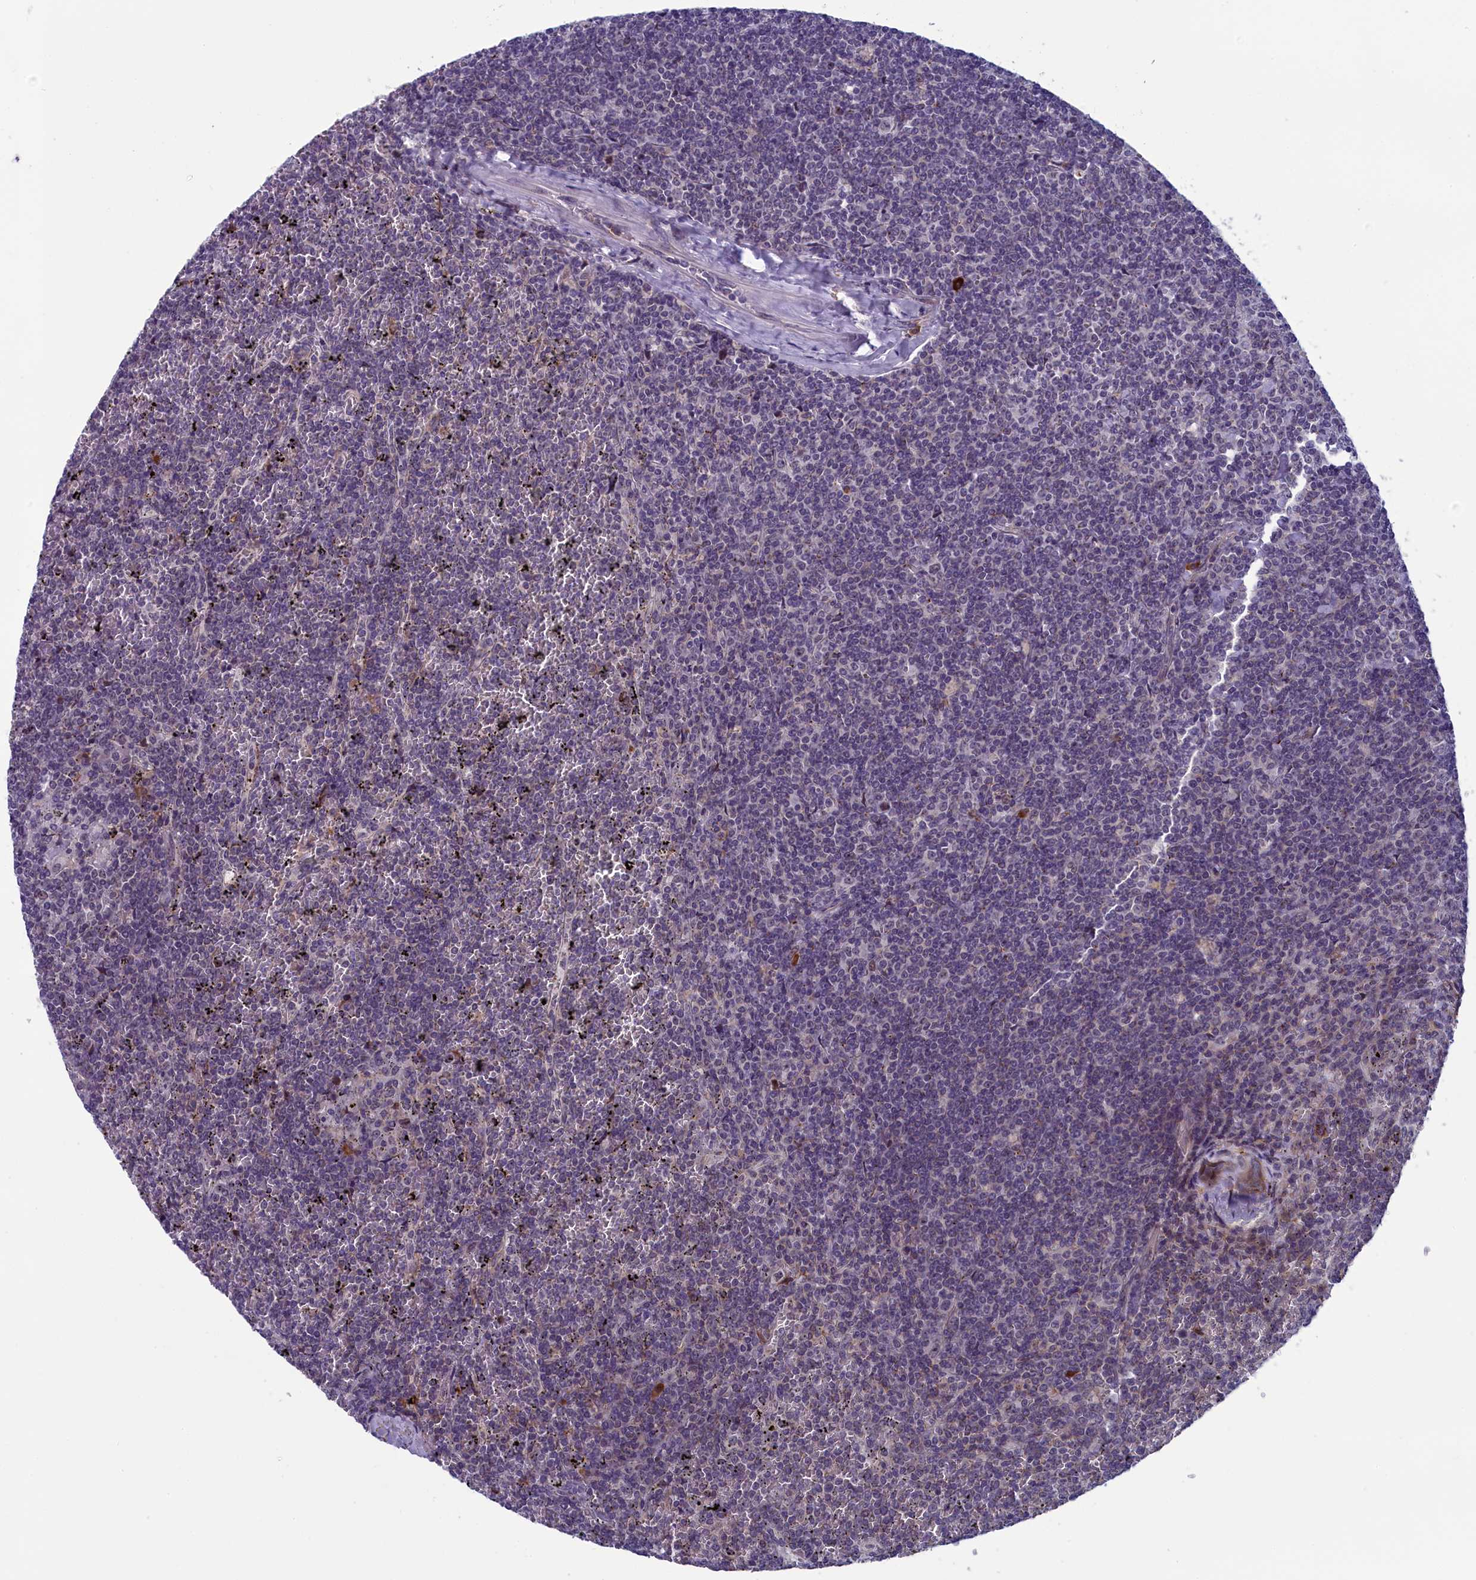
{"staining": {"intensity": "negative", "quantity": "none", "location": "none"}, "tissue": "lymphoma", "cell_type": "Tumor cells", "image_type": "cancer", "snomed": [{"axis": "morphology", "description": "Malignant lymphoma, non-Hodgkin's type, Low grade"}, {"axis": "topography", "description": "Spleen"}], "caption": "Image shows no protein expression in tumor cells of malignant lymphoma, non-Hodgkin's type (low-grade) tissue.", "gene": "CNEP1R1", "patient": {"sex": "female", "age": 19}}